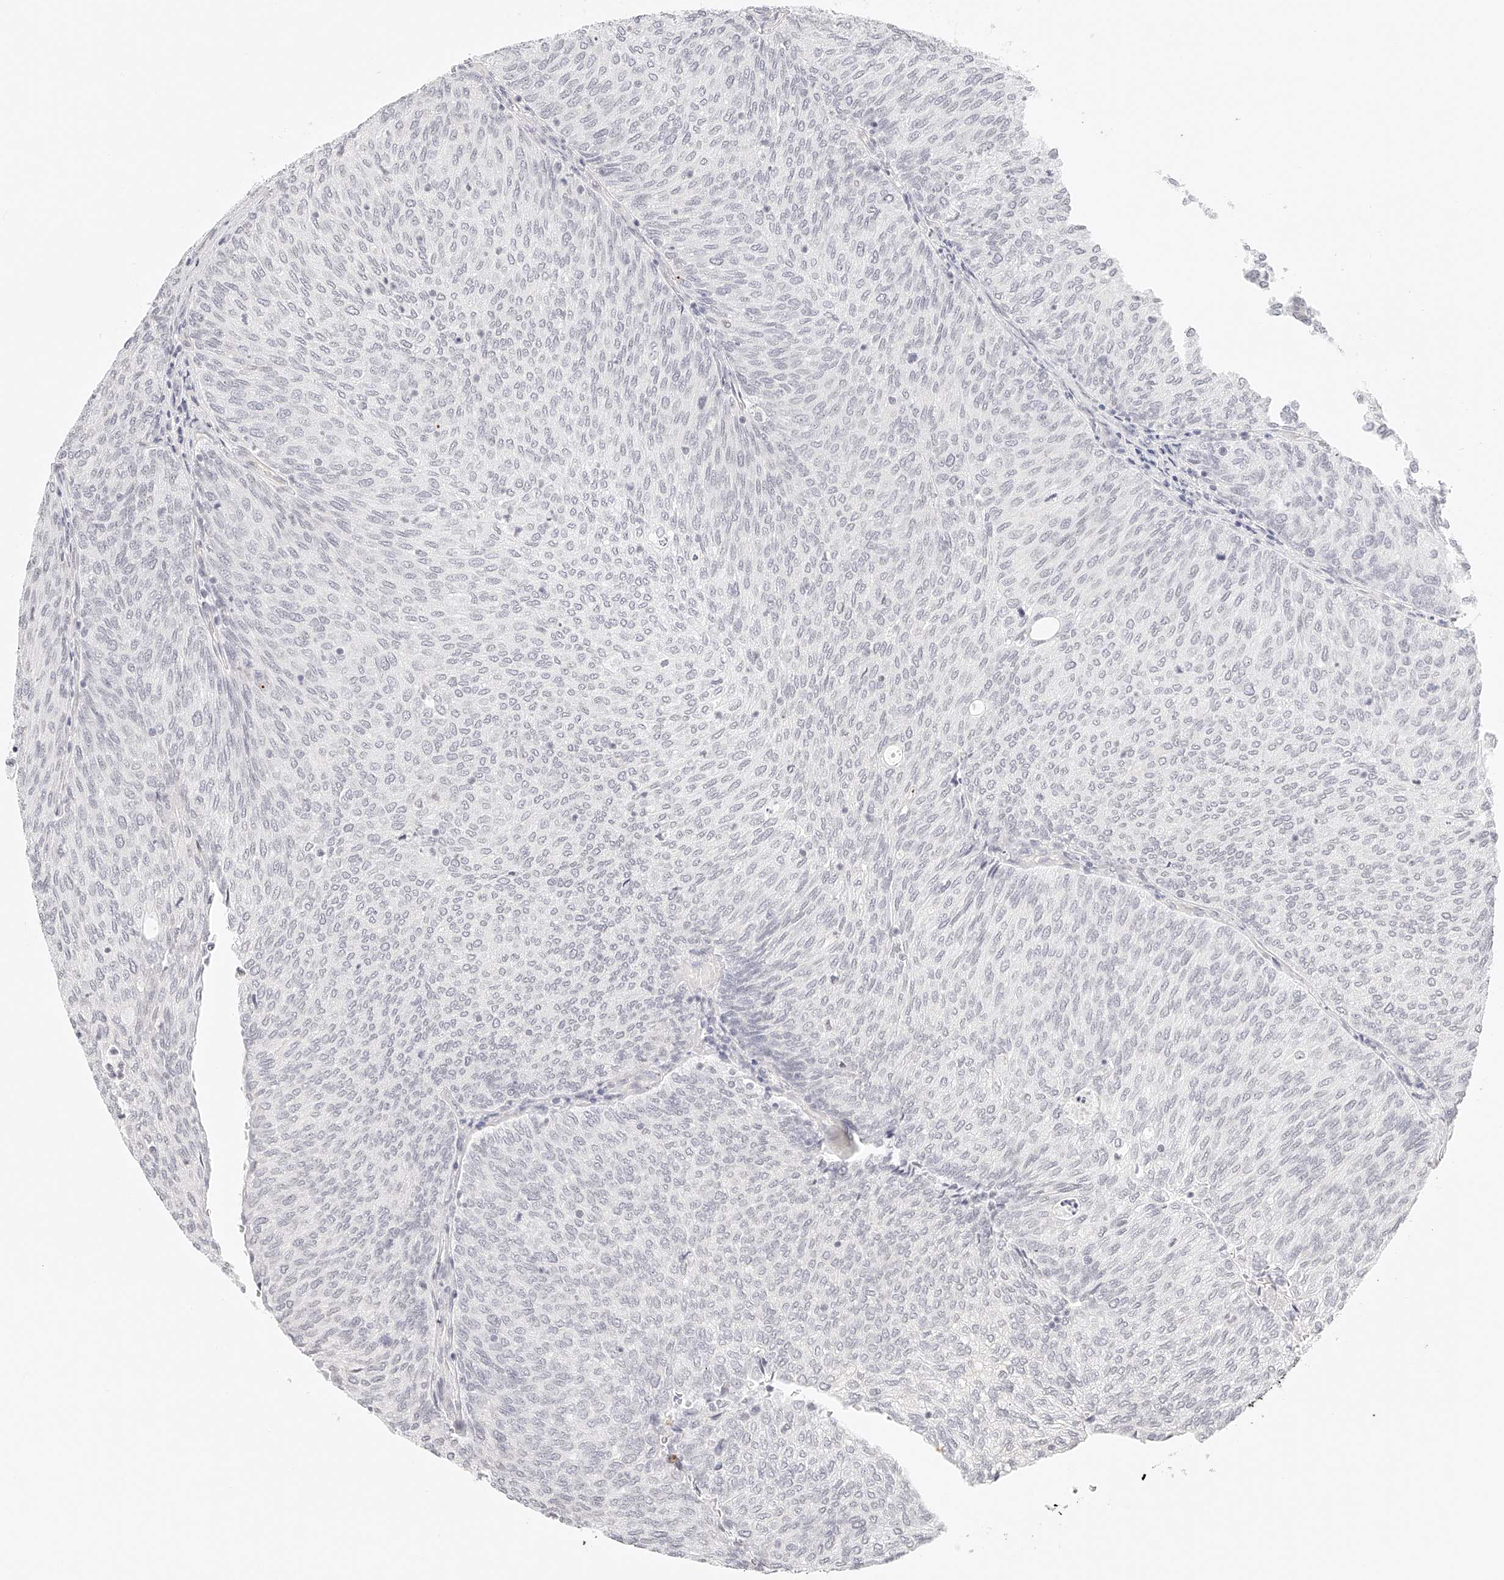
{"staining": {"intensity": "negative", "quantity": "none", "location": "none"}, "tissue": "urothelial cancer", "cell_type": "Tumor cells", "image_type": "cancer", "snomed": [{"axis": "morphology", "description": "Urothelial carcinoma, Low grade"}, {"axis": "topography", "description": "Urinary bladder"}], "caption": "This is an immunohistochemistry (IHC) histopathology image of human urothelial cancer. There is no positivity in tumor cells.", "gene": "ZFP69", "patient": {"sex": "female", "age": 79}}